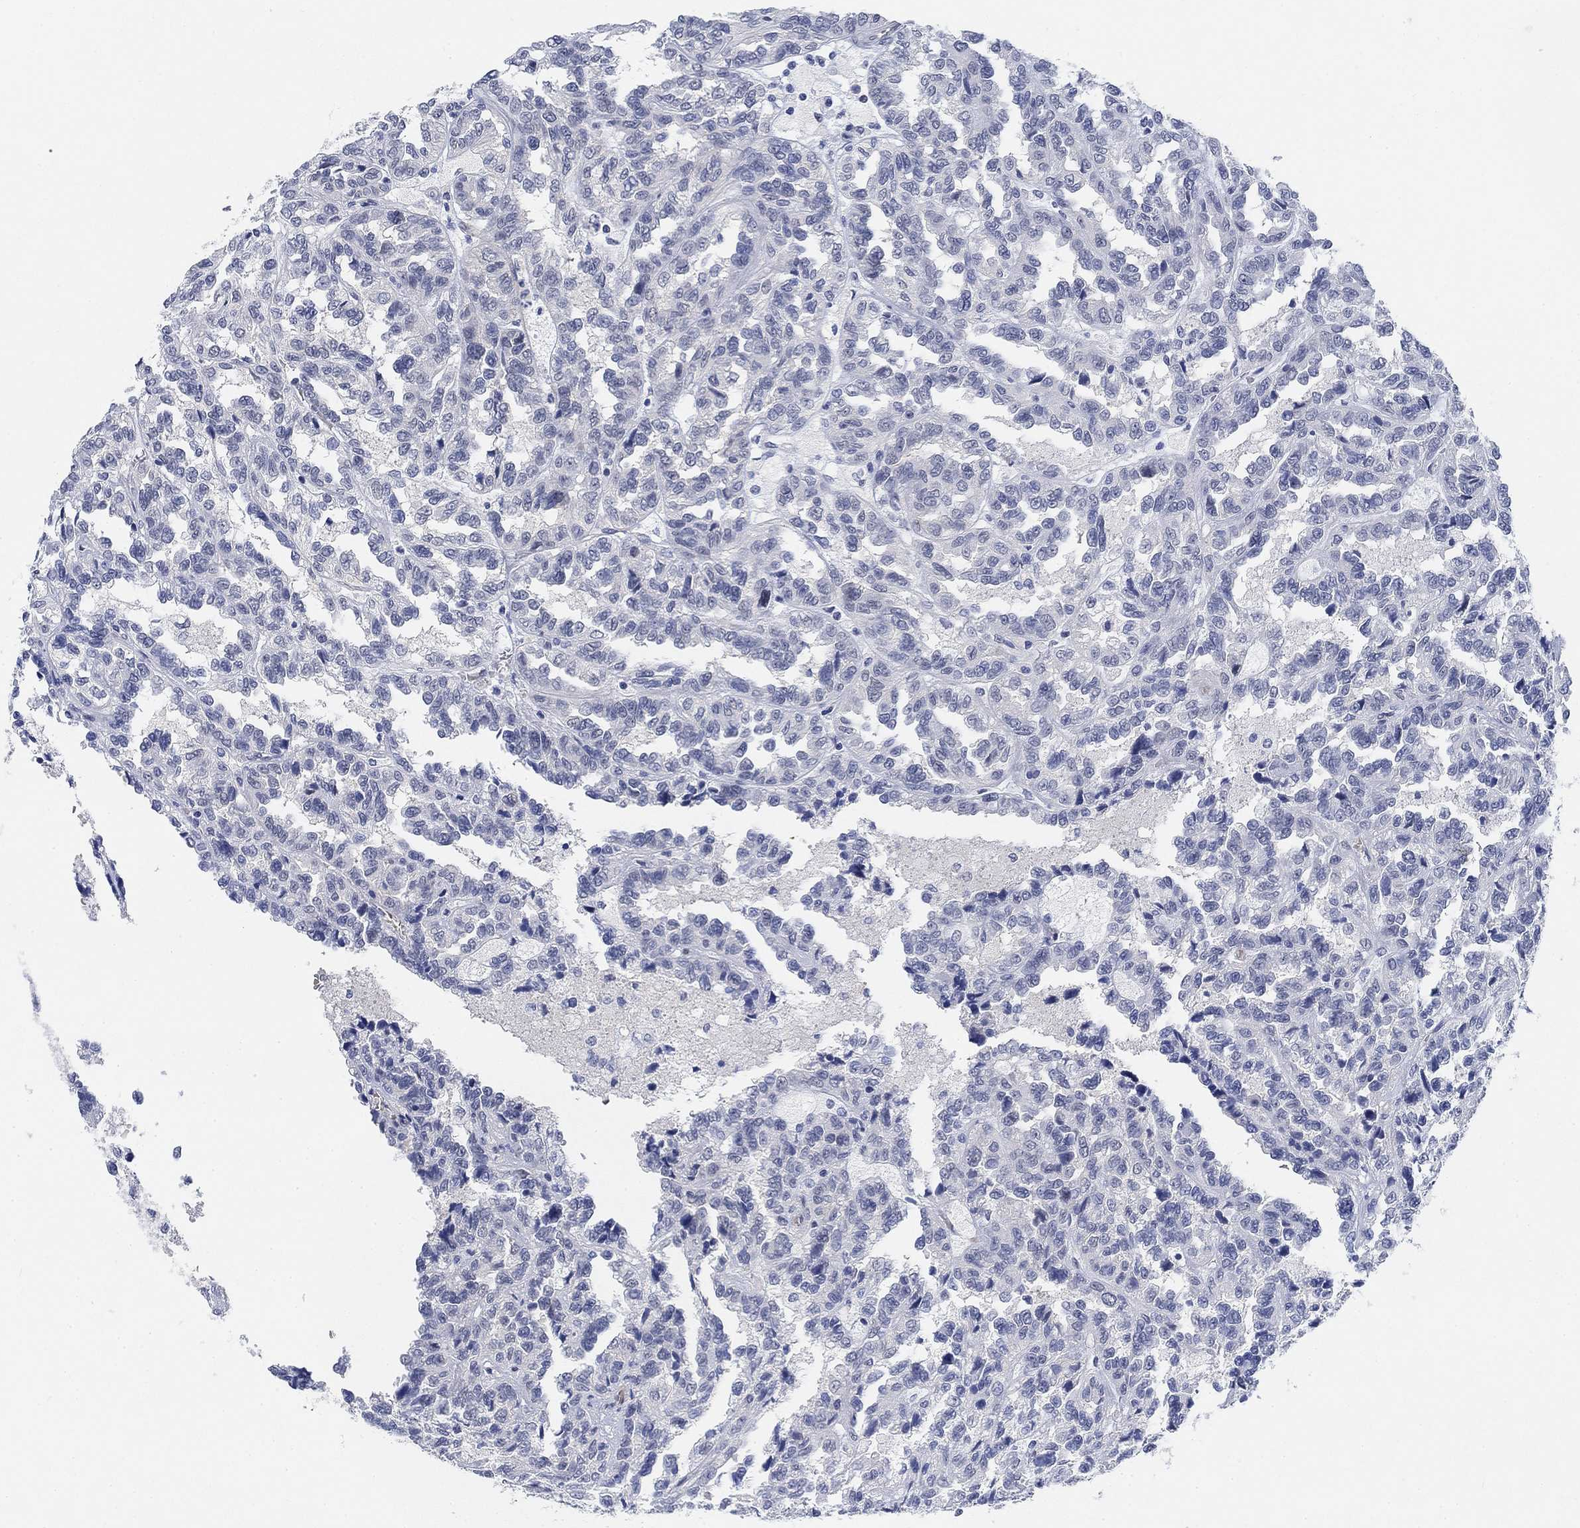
{"staining": {"intensity": "negative", "quantity": "none", "location": "none"}, "tissue": "renal cancer", "cell_type": "Tumor cells", "image_type": "cancer", "snomed": [{"axis": "morphology", "description": "Adenocarcinoma, NOS"}, {"axis": "topography", "description": "Kidney"}], "caption": "Immunohistochemical staining of human renal adenocarcinoma displays no significant staining in tumor cells.", "gene": "PAX6", "patient": {"sex": "male", "age": 79}}